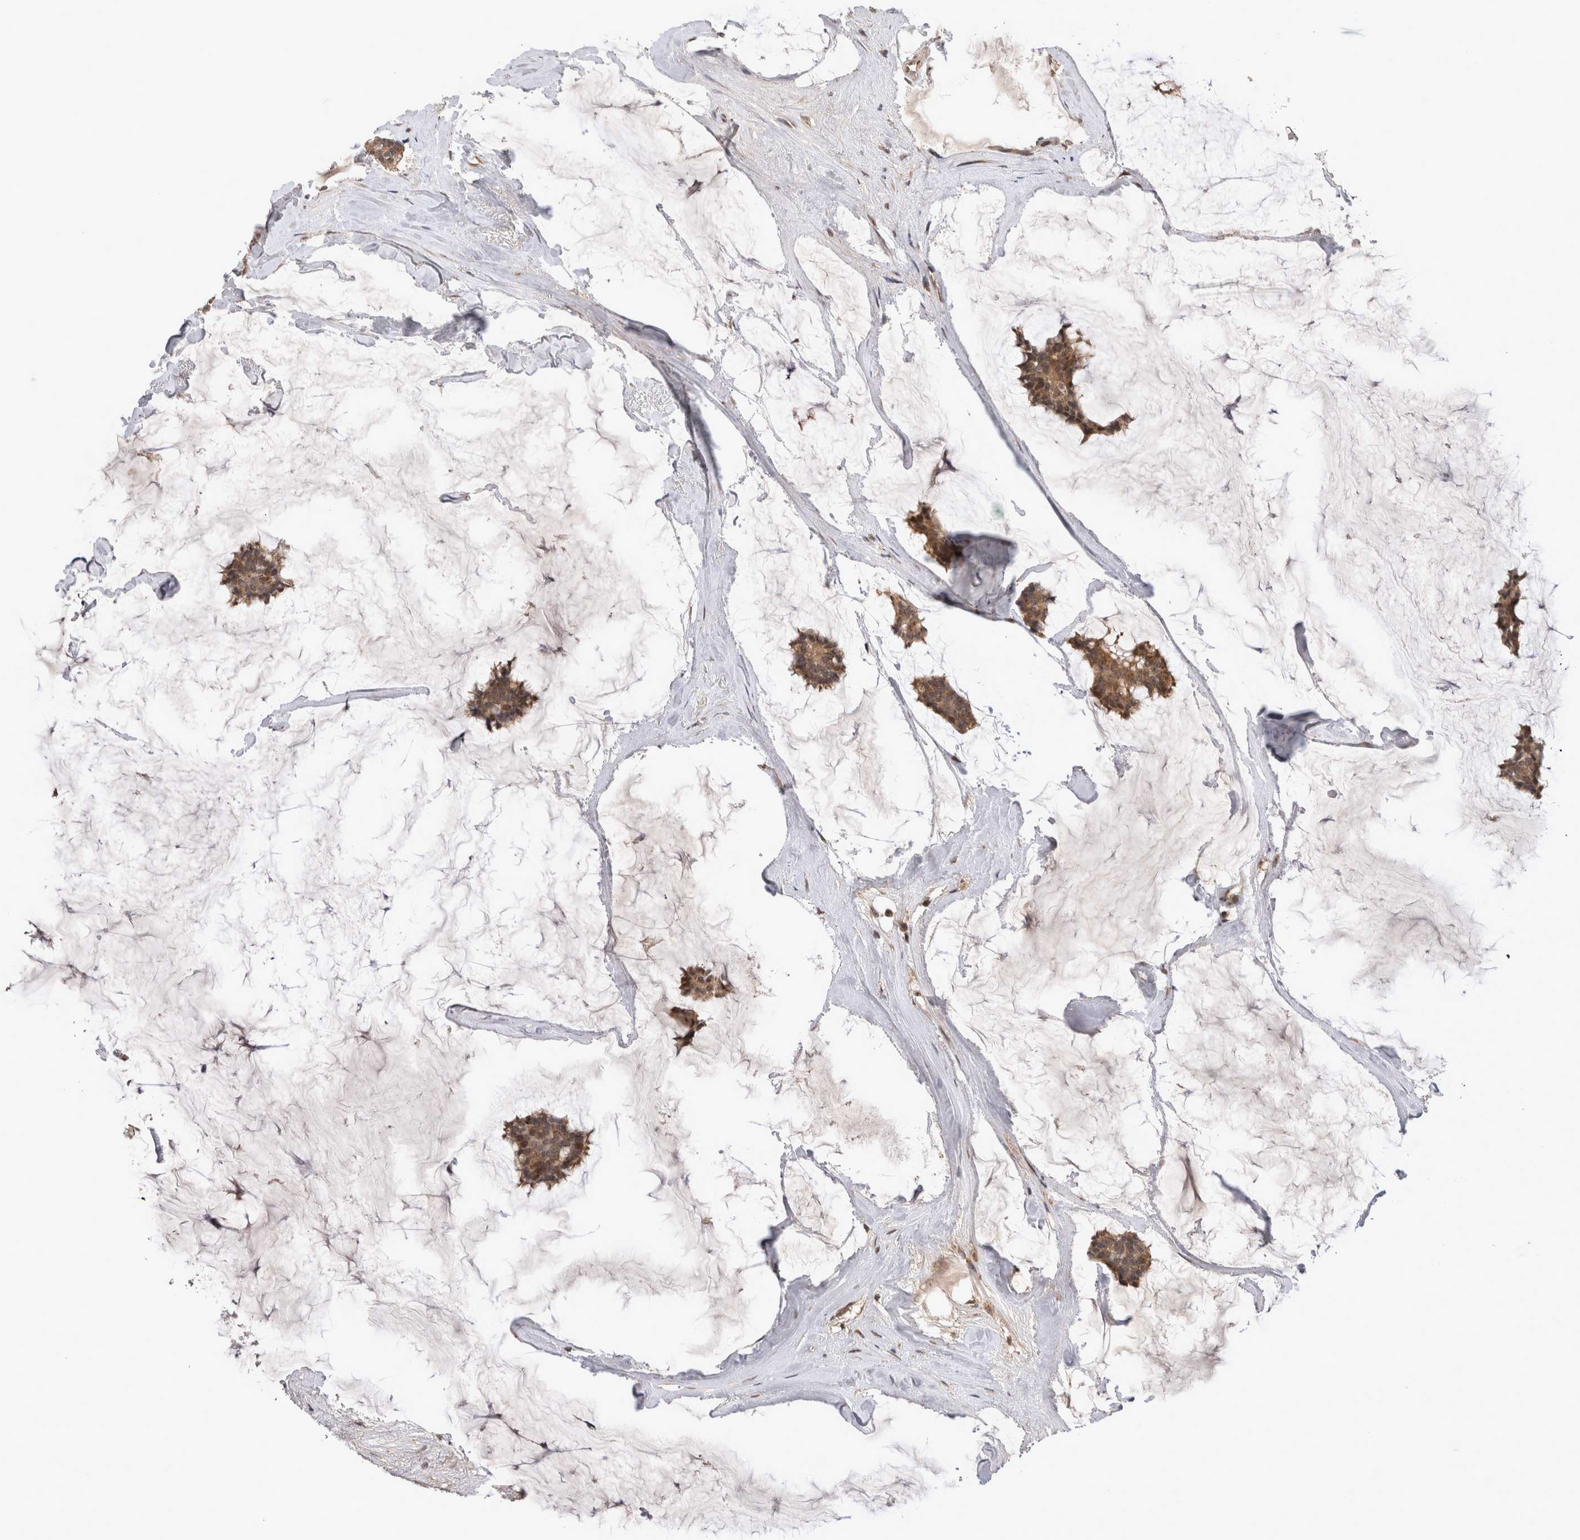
{"staining": {"intensity": "moderate", "quantity": ">75%", "location": "cytoplasmic/membranous"}, "tissue": "breast cancer", "cell_type": "Tumor cells", "image_type": "cancer", "snomed": [{"axis": "morphology", "description": "Duct carcinoma"}, {"axis": "topography", "description": "Breast"}], "caption": "Intraductal carcinoma (breast) stained for a protein shows moderate cytoplasmic/membranous positivity in tumor cells. The staining was performed using DAB to visualize the protein expression in brown, while the nuclei were stained in blue with hematoxylin (Magnification: 20x).", "gene": "TMEM65", "patient": {"sex": "female", "age": 93}}